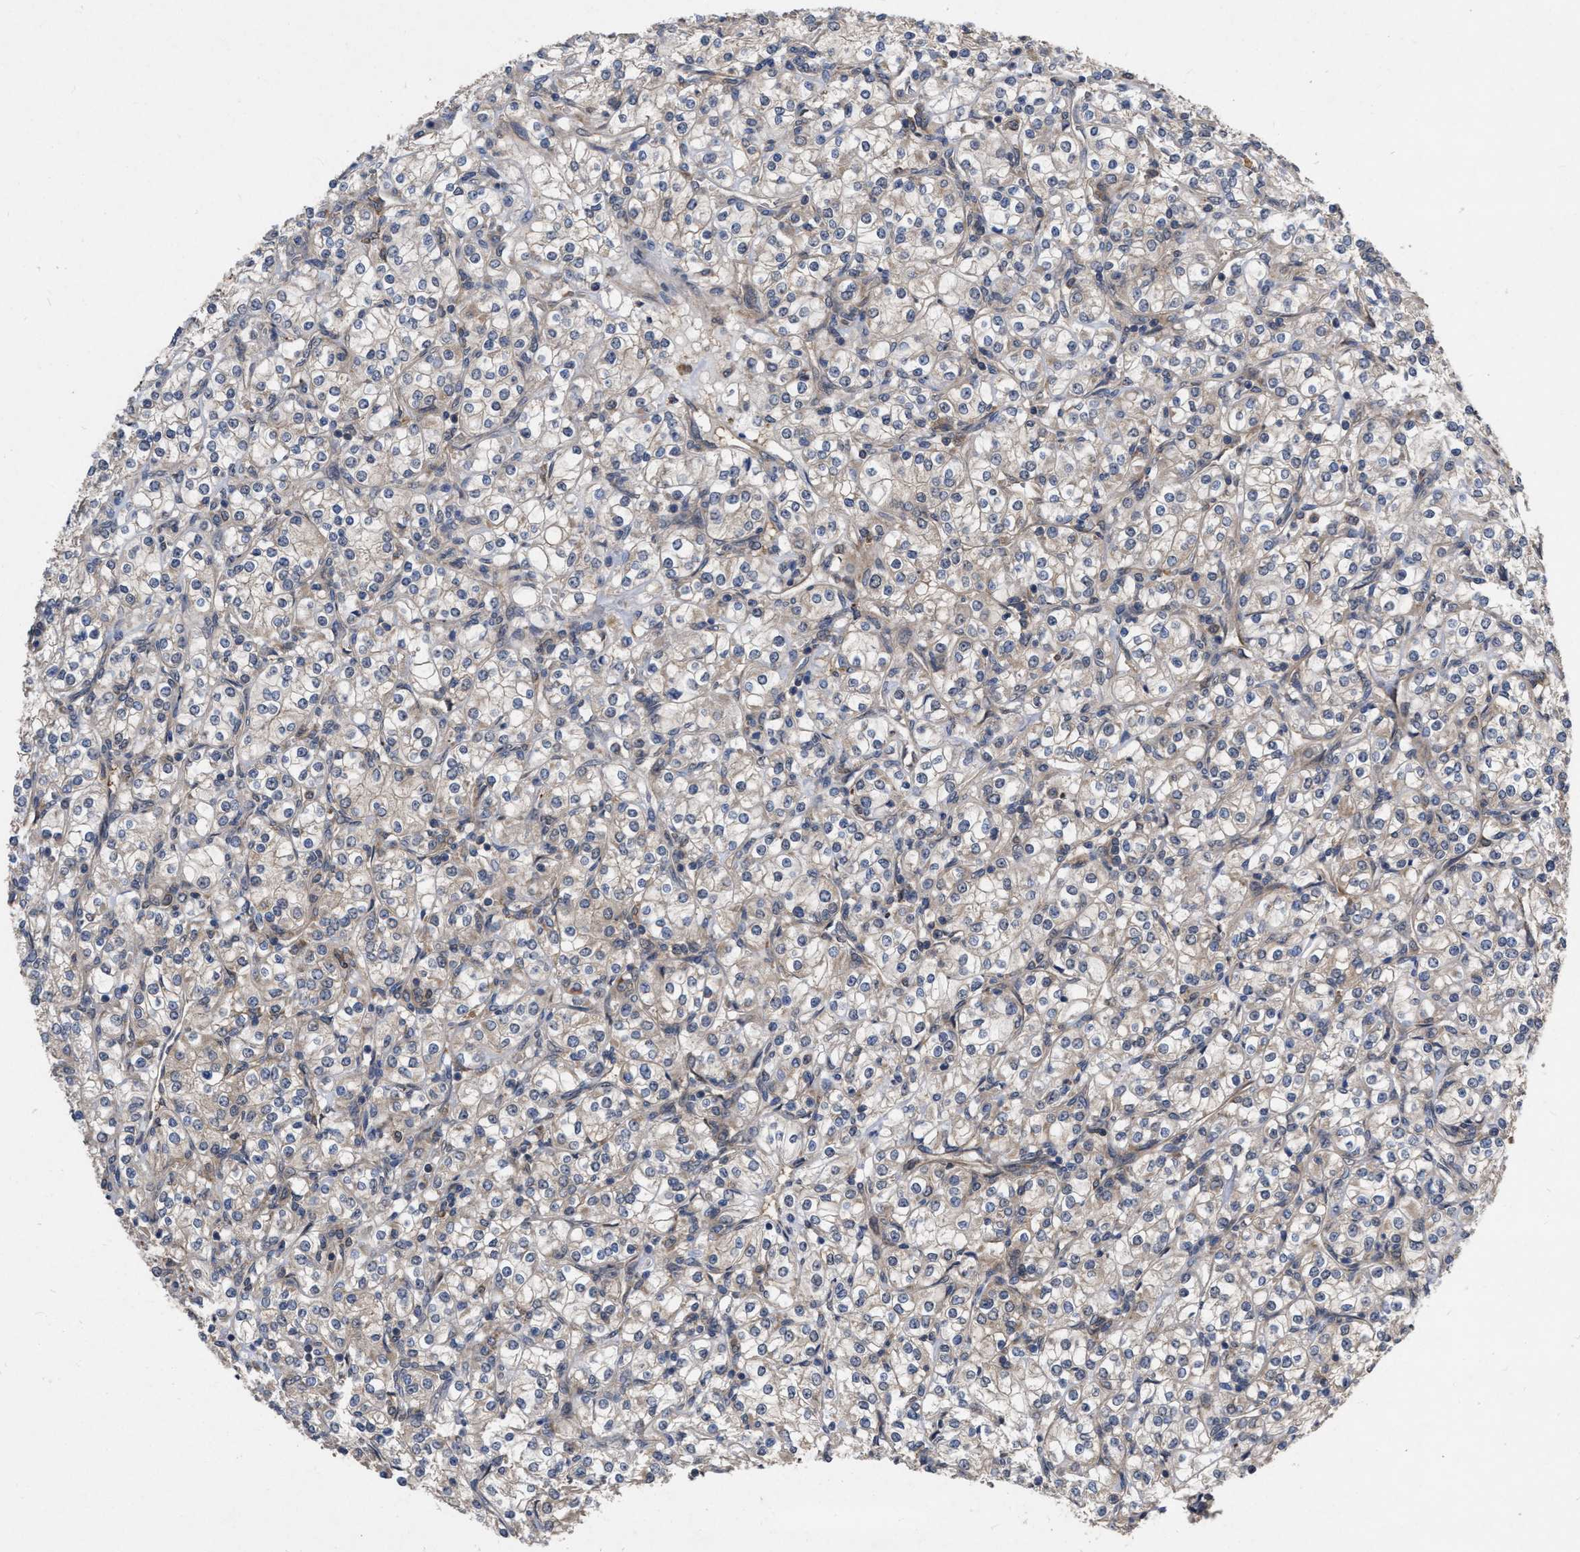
{"staining": {"intensity": "weak", "quantity": "25%-75%", "location": "cytoplasmic/membranous"}, "tissue": "renal cancer", "cell_type": "Tumor cells", "image_type": "cancer", "snomed": [{"axis": "morphology", "description": "Adenocarcinoma, NOS"}, {"axis": "topography", "description": "Kidney"}], "caption": "Human renal adenocarcinoma stained with a brown dye displays weak cytoplasmic/membranous positive expression in about 25%-75% of tumor cells.", "gene": "CDKN2C", "patient": {"sex": "male", "age": 77}}